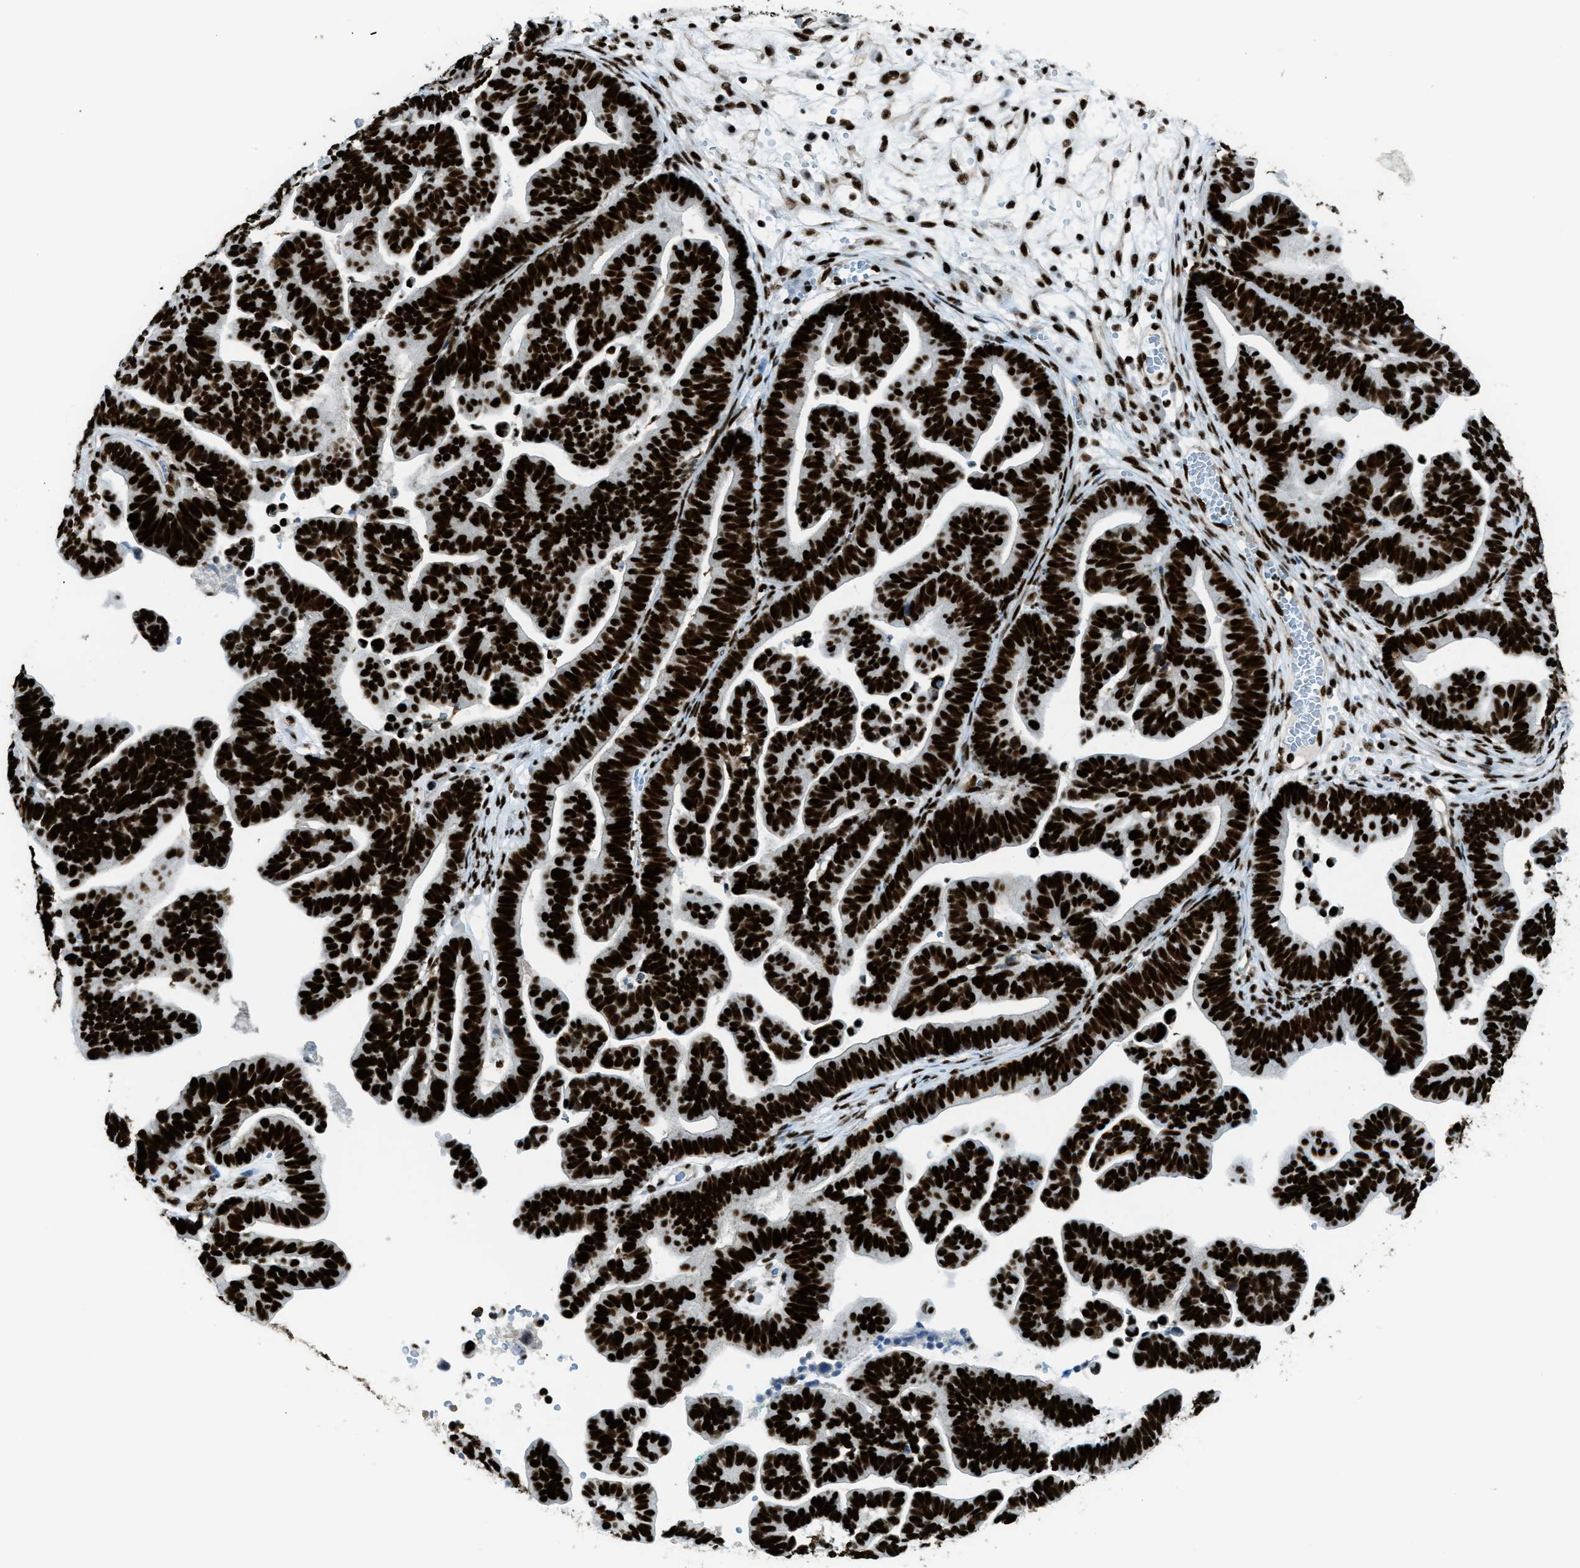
{"staining": {"intensity": "strong", "quantity": ">75%", "location": "nuclear"}, "tissue": "ovarian cancer", "cell_type": "Tumor cells", "image_type": "cancer", "snomed": [{"axis": "morphology", "description": "Cystadenocarcinoma, serous, NOS"}, {"axis": "topography", "description": "Ovary"}], "caption": "DAB immunohistochemical staining of human ovarian serous cystadenocarcinoma demonstrates strong nuclear protein expression in approximately >75% of tumor cells.", "gene": "ZNF207", "patient": {"sex": "female", "age": 56}}